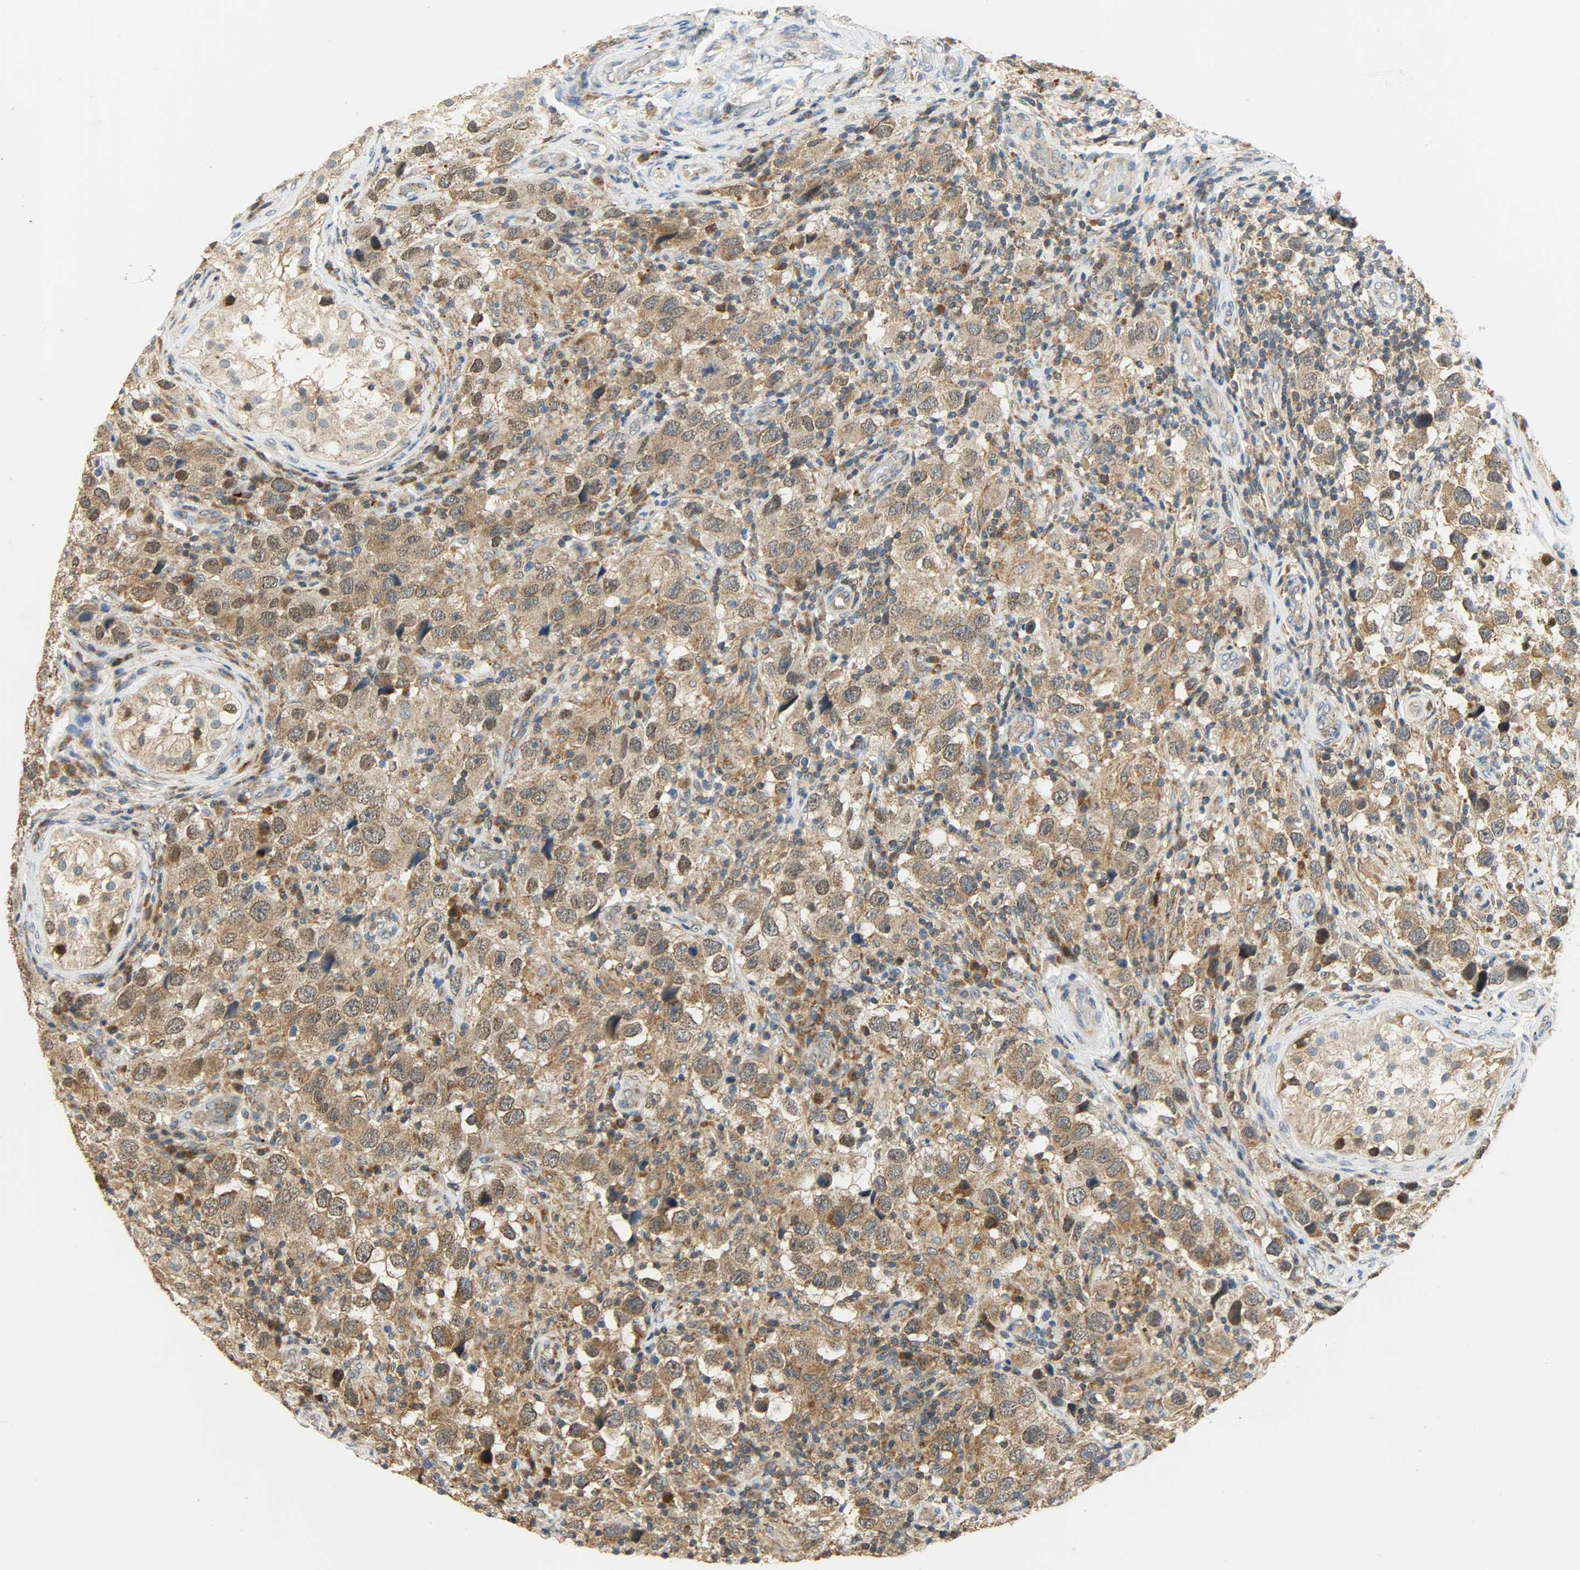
{"staining": {"intensity": "moderate", "quantity": ">75%", "location": "cytoplasmic/membranous,nuclear"}, "tissue": "testis cancer", "cell_type": "Tumor cells", "image_type": "cancer", "snomed": [{"axis": "morphology", "description": "Carcinoma, Embryonal, NOS"}, {"axis": "topography", "description": "Testis"}], "caption": "A brown stain shows moderate cytoplasmic/membranous and nuclear staining of a protein in testis cancer tumor cells.", "gene": "GIT2", "patient": {"sex": "male", "age": 21}}